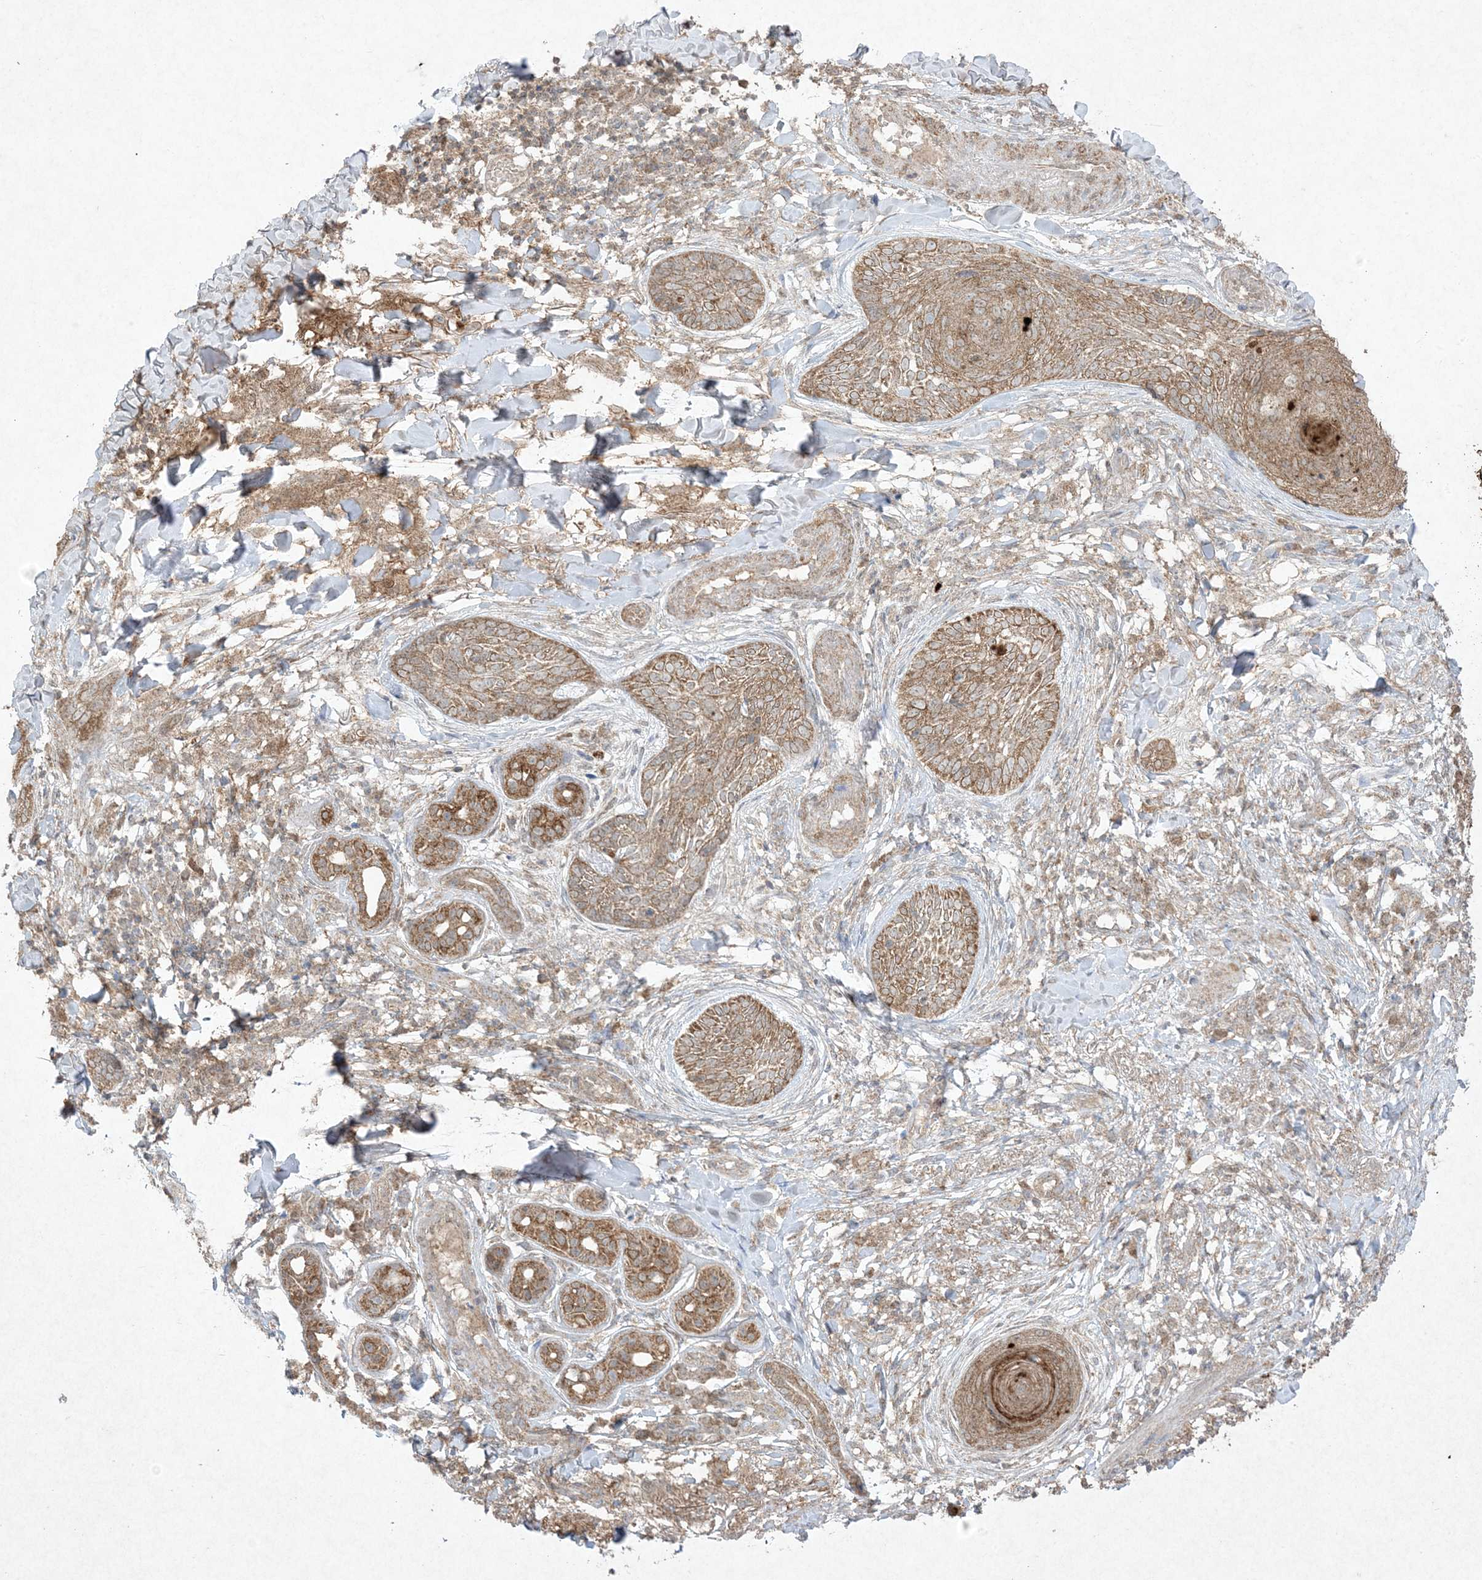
{"staining": {"intensity": "moderate", "quantity": ">75%", "location": "cytoplasmic/membranous"}, "tissue": "skin cancer", "cell_type": "Tumor cells", "image_type": "cancer", "snomed": [{"axis": "morphology", "description": "Basal cell carcinoma"}, {"axis": "topography", "description": "Skin"}], "caption": "A photomicrograph of human basal cell carcinoma (skin) stained for a protein exhibits moderate cytoplasmic/membranous brown staining in tumor cells.", "gene": "UBE2C", "patient": {"sex": "male", "age": 85}}